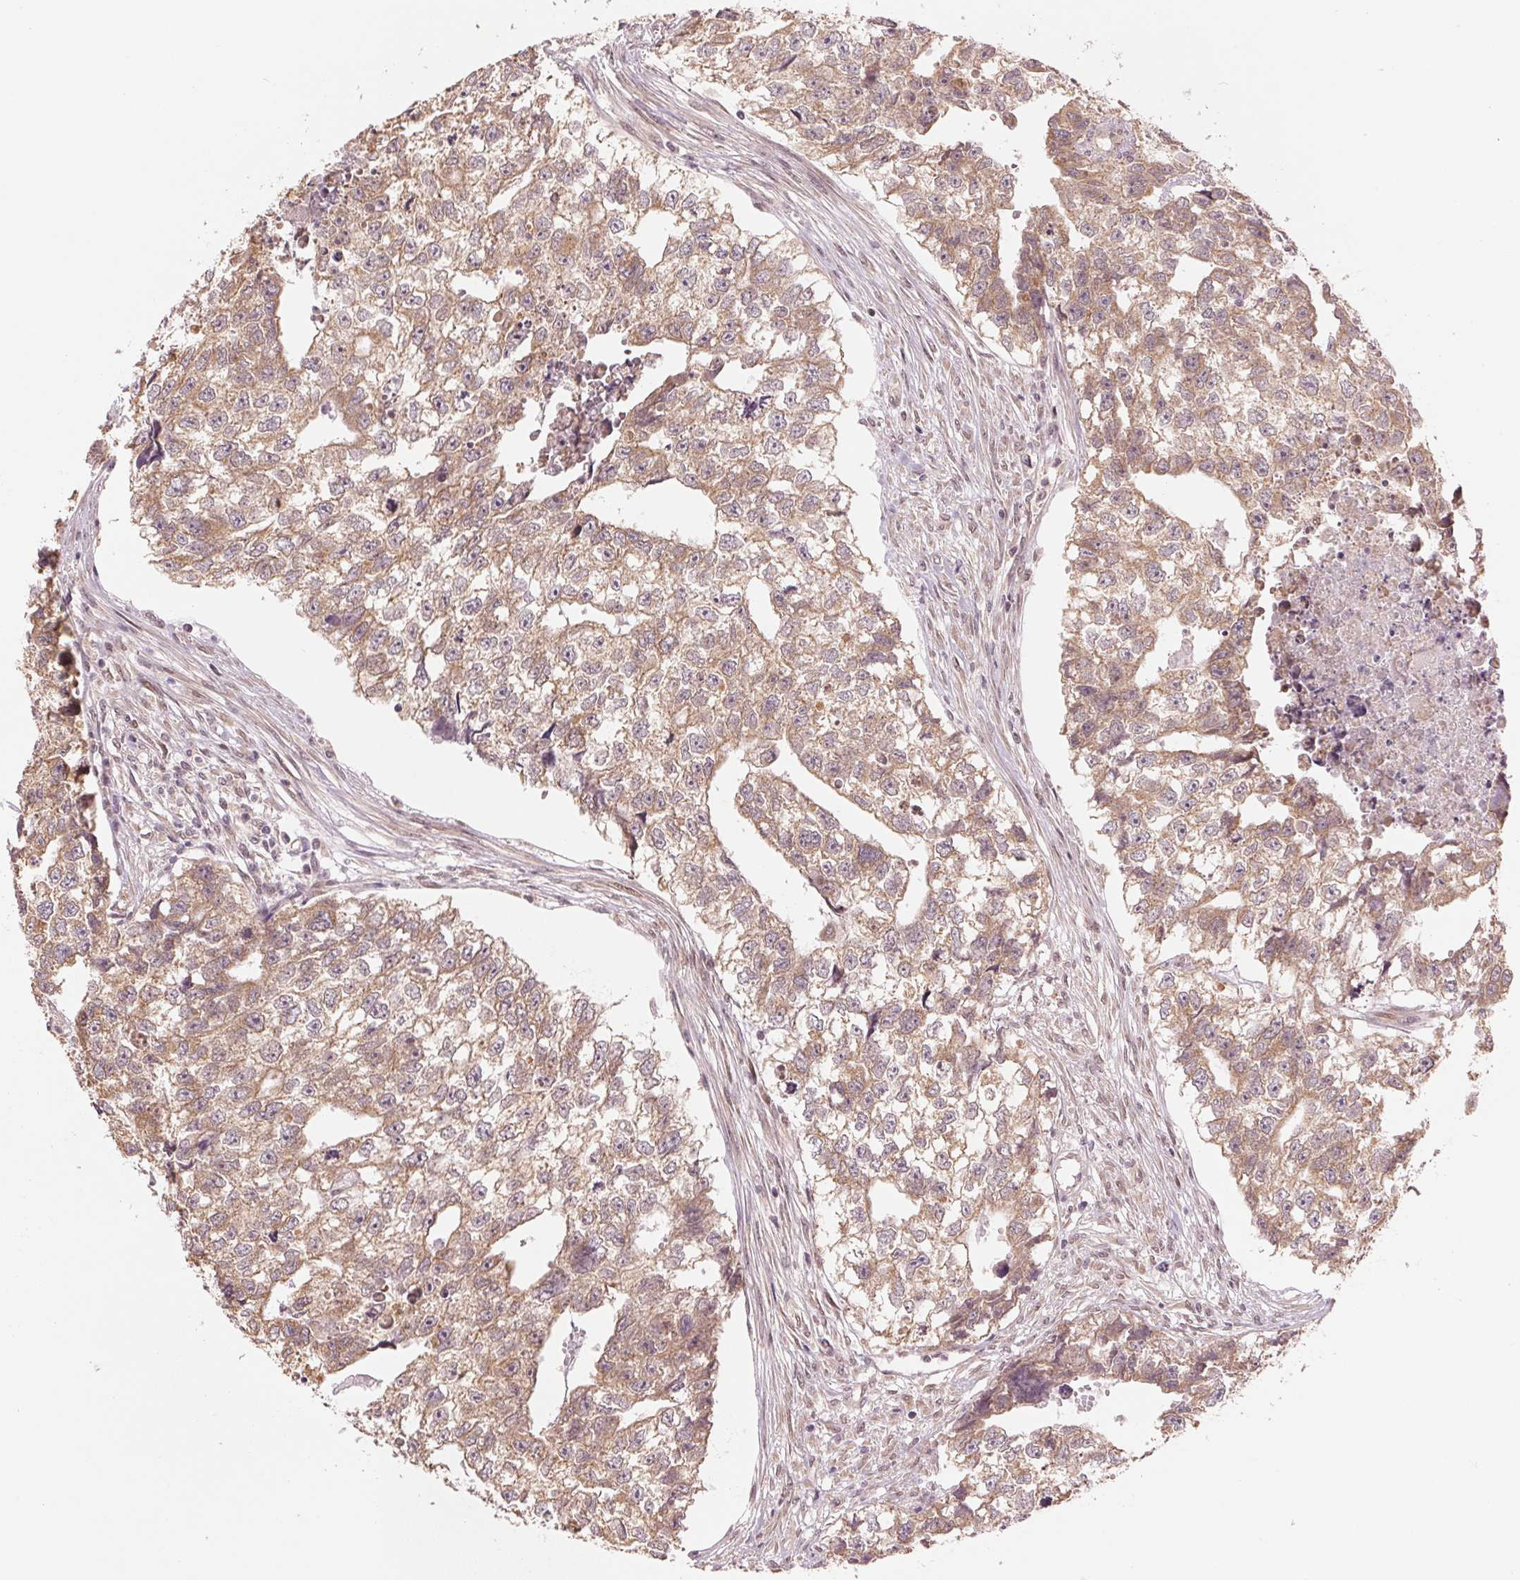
{"staining": {"intensity": "weak", "quantity": ">75%", "location": "cytoplasmic/membranous"}, "tissue": "testis cancer", "cell_type": "Tumor cells", "image_type": "cancer", "snomed": [{"axis": "morphology", "description": "Carcinoma, Embryonal, NOS"}, {"axis": "morphology", "description": "Teratoma, malignant, NOS"}, {"axis": "topography", "description": "Testis"}], "caption": "Tumor cells display low levels of weak cytoplasmic/membranous staining in approximately >75% of cells in testis cancer (malignant teratoma).", "gene": "ERI3", "patient": {"sex": "male", "age": 44}}